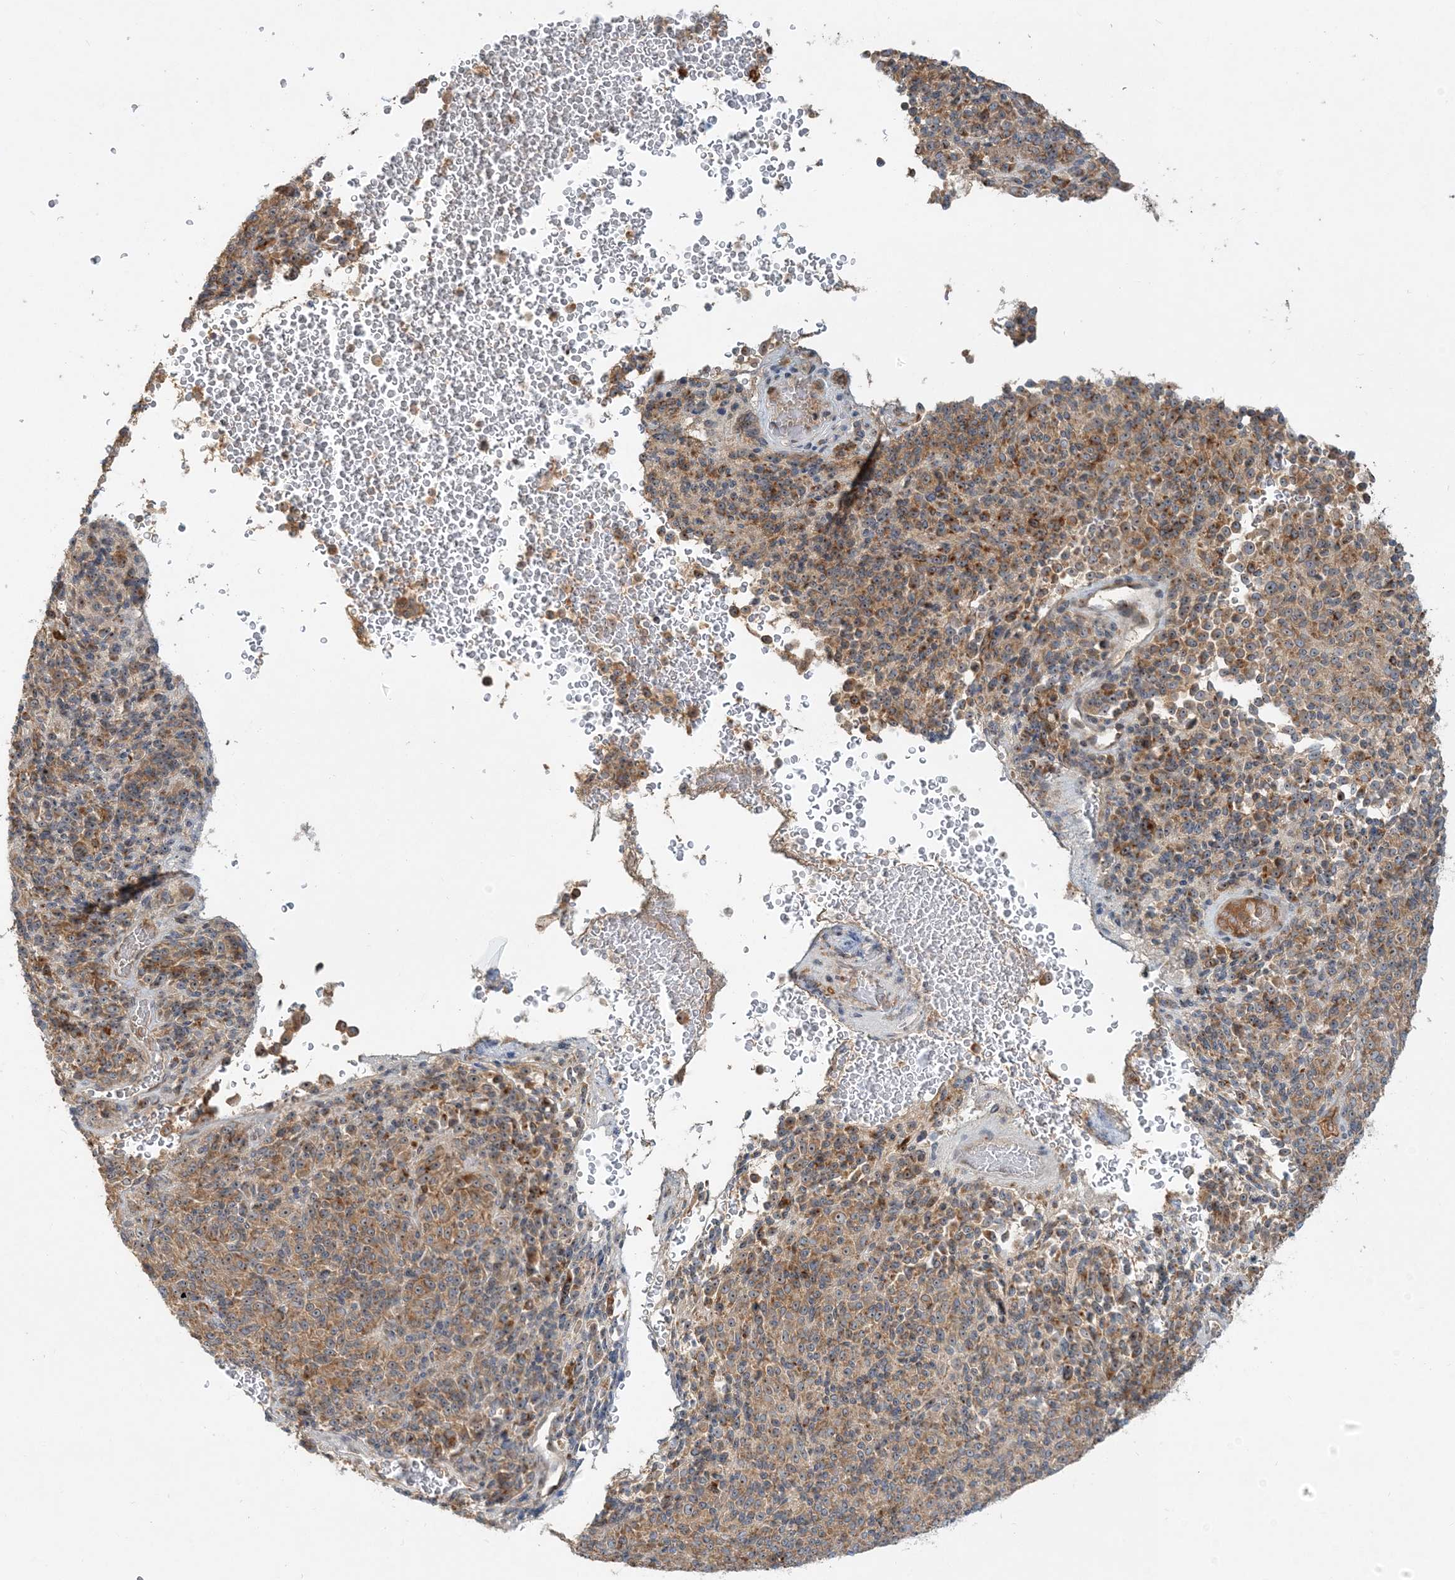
{"staining": {"intensity": "moderate", "quantity": ">75%", "location": "cytoplasmic/membranous"}, "tissue": "melanoma", "cell_type": "Tumor cells", "image_type": "cancer", "snomed": [{"axis": "morphology", "description": "Malignant melanoma, Metastatic site"}, {"axis": "topography", "description": "Brain"}], "caption": "IHC (DAB) staining of human malignant melanoma (metastatic site) displays moderate cytoplasmic/membranous protein expression in approximately >75% of tumor cells.", "gene": "AP1AR", "patient": {"sex": "female", "age": 56}}